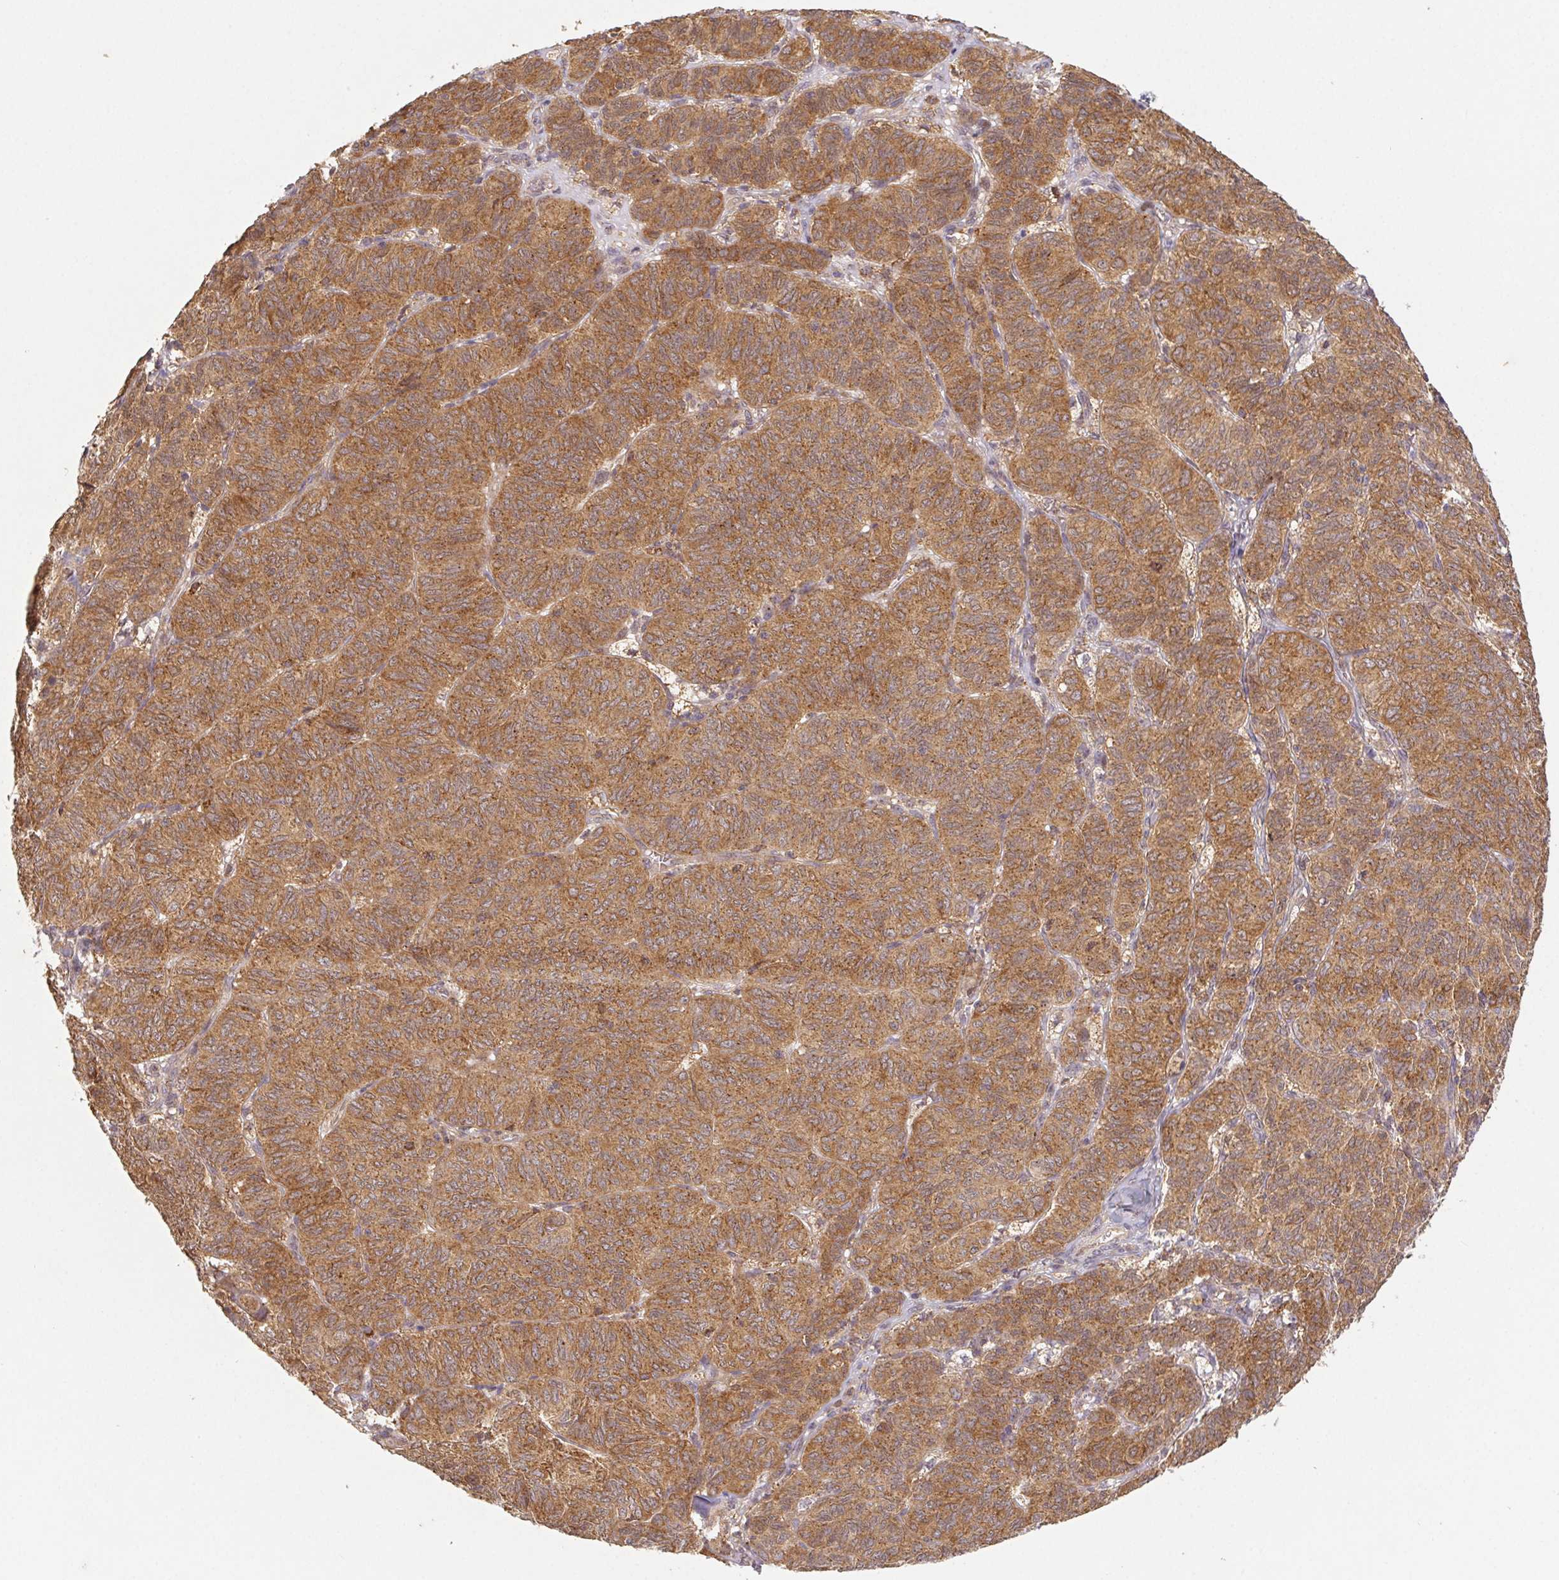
{"staining": {"intensity": "moderate", "quantity": ">75%", "location": "cytoplasmic/membranous"}, "tissue": "ovarian cancer", "cell_type": "Tumor cells", "image_type": "cancer", "snomed": [{"axis": "morphology", "description": "Carcinoma, endometroid"}, {"axis": "topography", "description": "Ovary"}], "caption": "Protein staining of ovarian cancer tissue reveals moderate cytoplasmic/membranous positivity in about >75% of tumor cells. Ihc stains the protein in brown and the nuclei are stained blue.", "gene": "MTHFD1", "patient": {"sex": "female", "age": 80}}